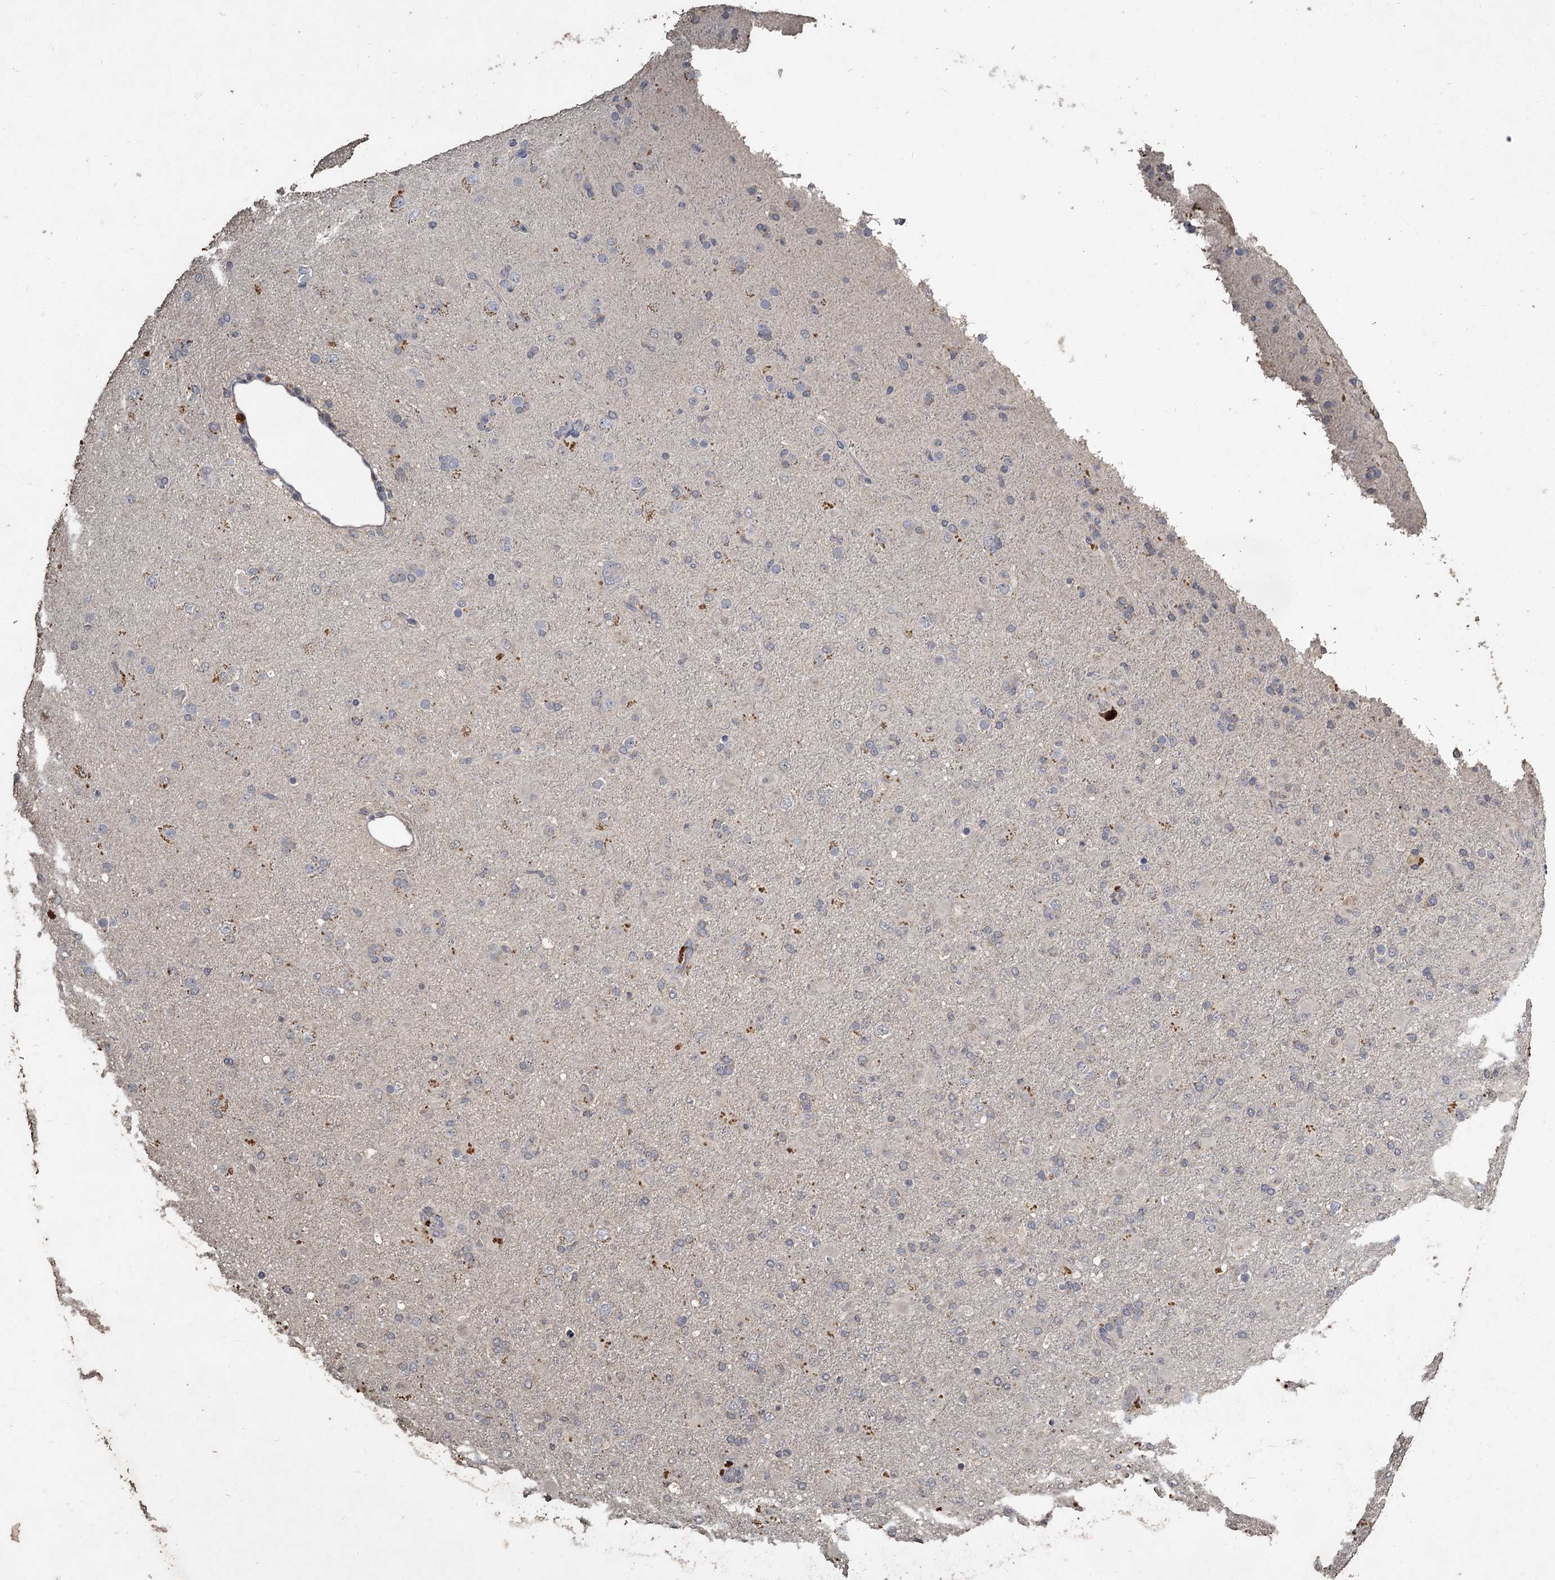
{"staining": {"intensity": "negative", "quantity": "none", "location": "none"}, "tissue": "glioma", "cell_type": "Tumor cells", "image_type": "cancer", "snomed": [{"axis": "morphology", "description": "Glioma, malignant, Low grade"}, {"axis": "topography", "description": "Brain"}], "caption": "Malignant low-grade glioma was stained to show a protein in brown. There is no significant expression in tumor cells.", "gene": "CCDC61", "patient": {"sex": "male", "age": 65}}